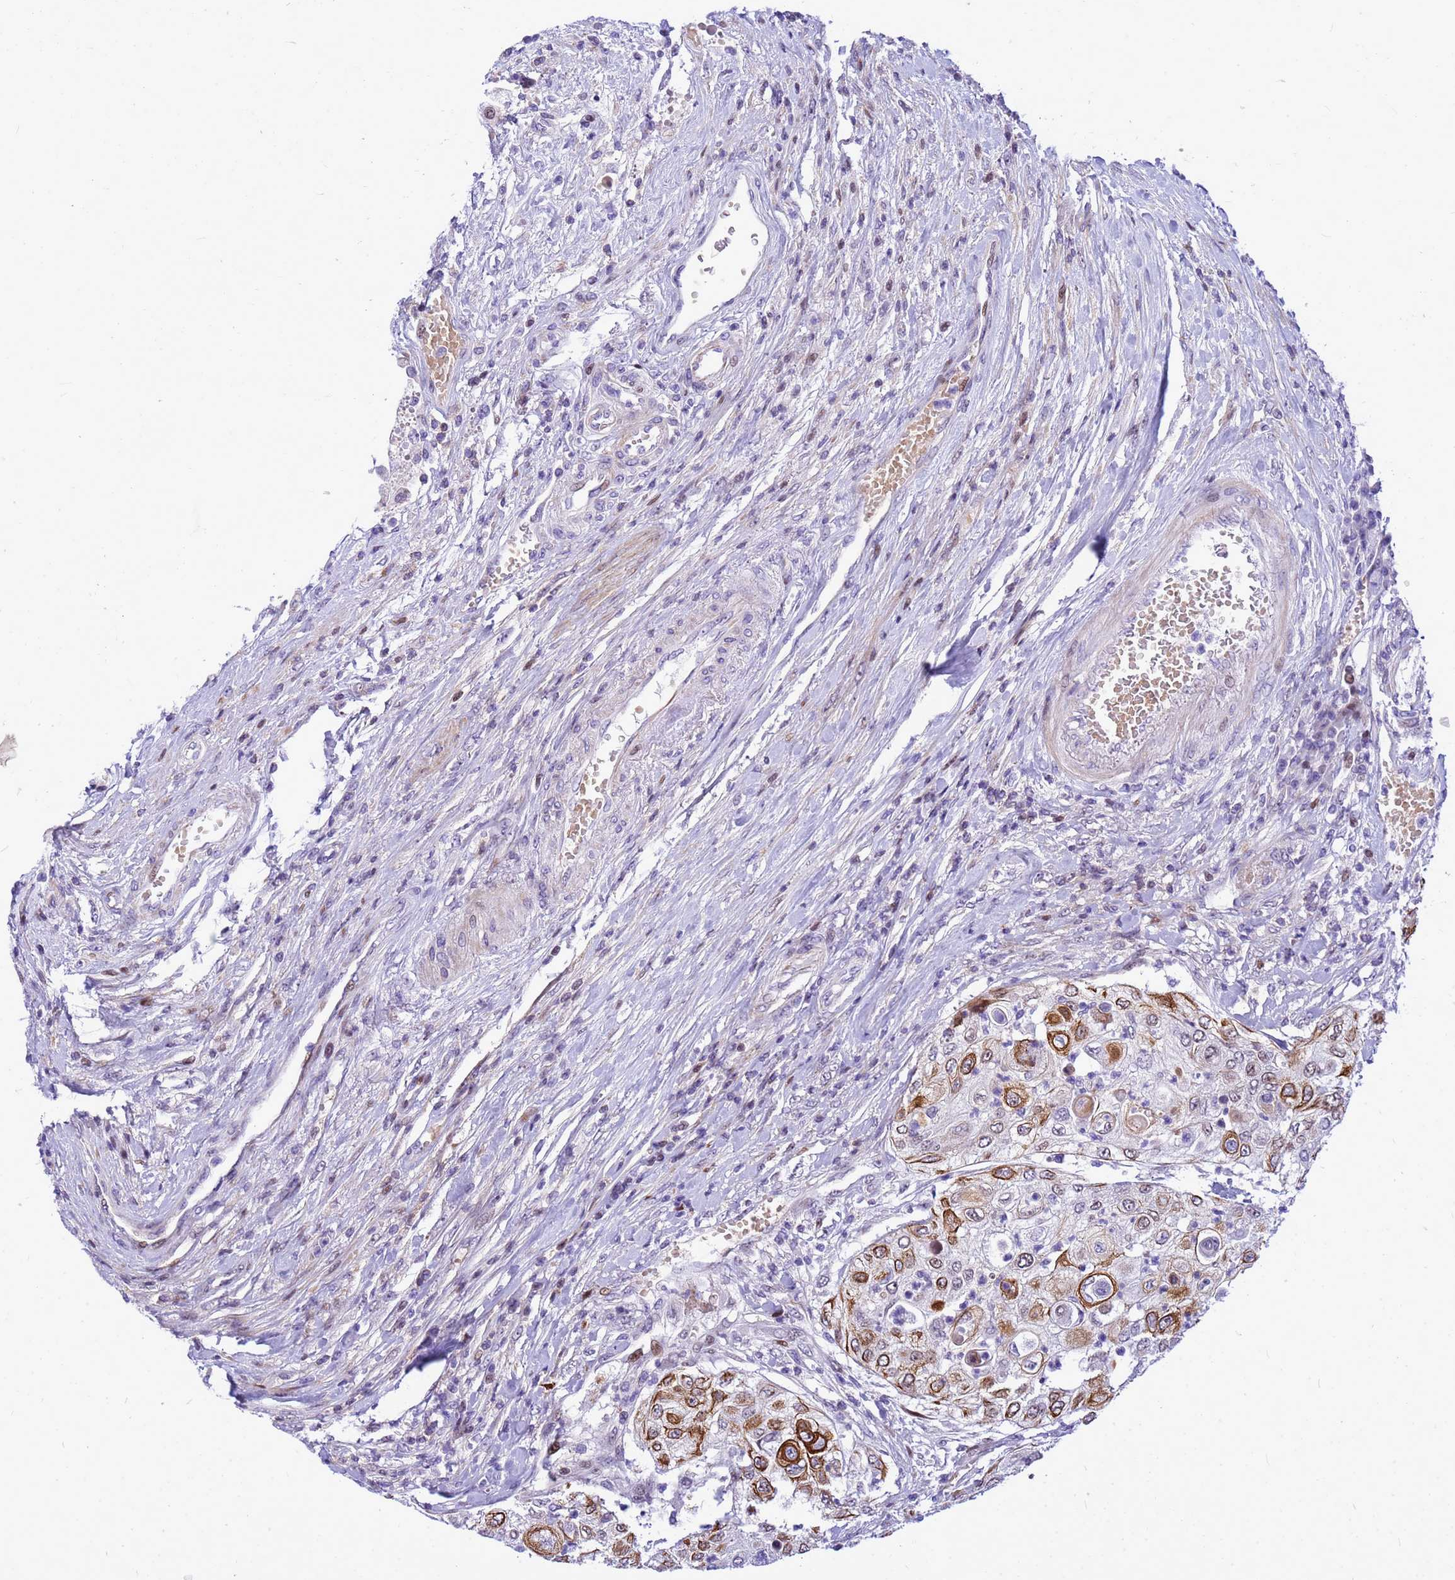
{"staining": {"intensity": "moderate", "quantity": "25%-75%", "location": "cytoplasmic/membranous"}, "tissue": "urothelial cancer", "cell_type": "Tumor cells", "image_type": "cancer", "snomed": [{"axis": "morphology", "description": "Urothelial carcinoma, High grade"}, {"axis": "topography", "description": "Urinary bladder"}], "caption": "Urothelial cancer tissue shows moderate cytoplasmic/membranous staining in approximately 25%-75% of tumor cells, visualized by immunohistochemistry. (Brightfield microscopy of DAB IHC at high magnification).", "gene": "ADAMTS7", "patient": {"sex": "female", "age": 79}}